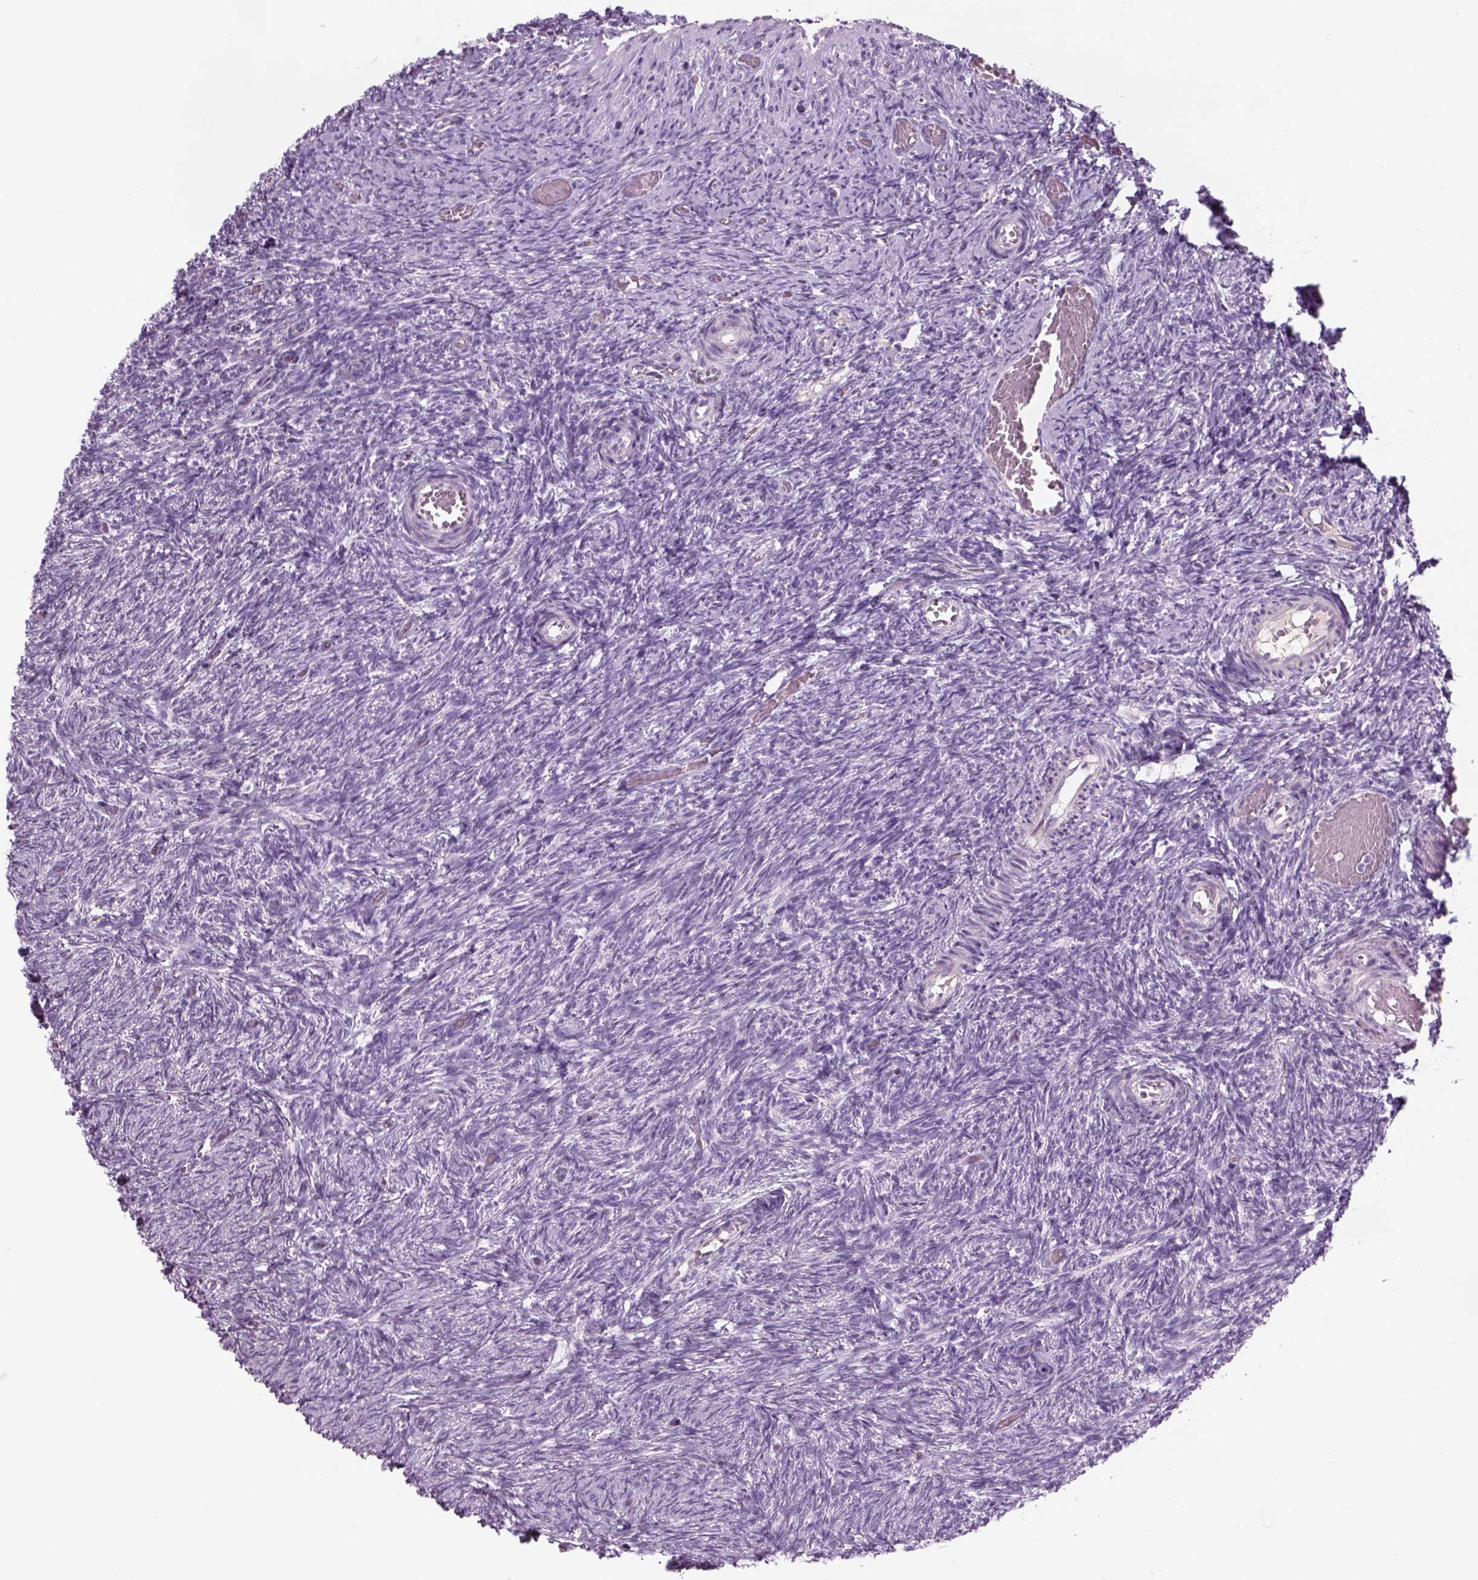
{"staining": {"intensity": "negative", "quantity": "none", "location": "none"}, "tissue": "ovary", "cell_type": "Follicle cells", "image_type": "normal", "snomed": [{"axis": "morphology", "description": "Normal tissue, NOS"}, {"axis": "topography", "description": "Ovary"}], "caption": "High power microscopy histopathology image of an IHC histopathology image of benign ovary, revealing no significant staining in follicle cells.", "gene": "GAS2L2", "patient": {"sex": "female", "age": 39}}